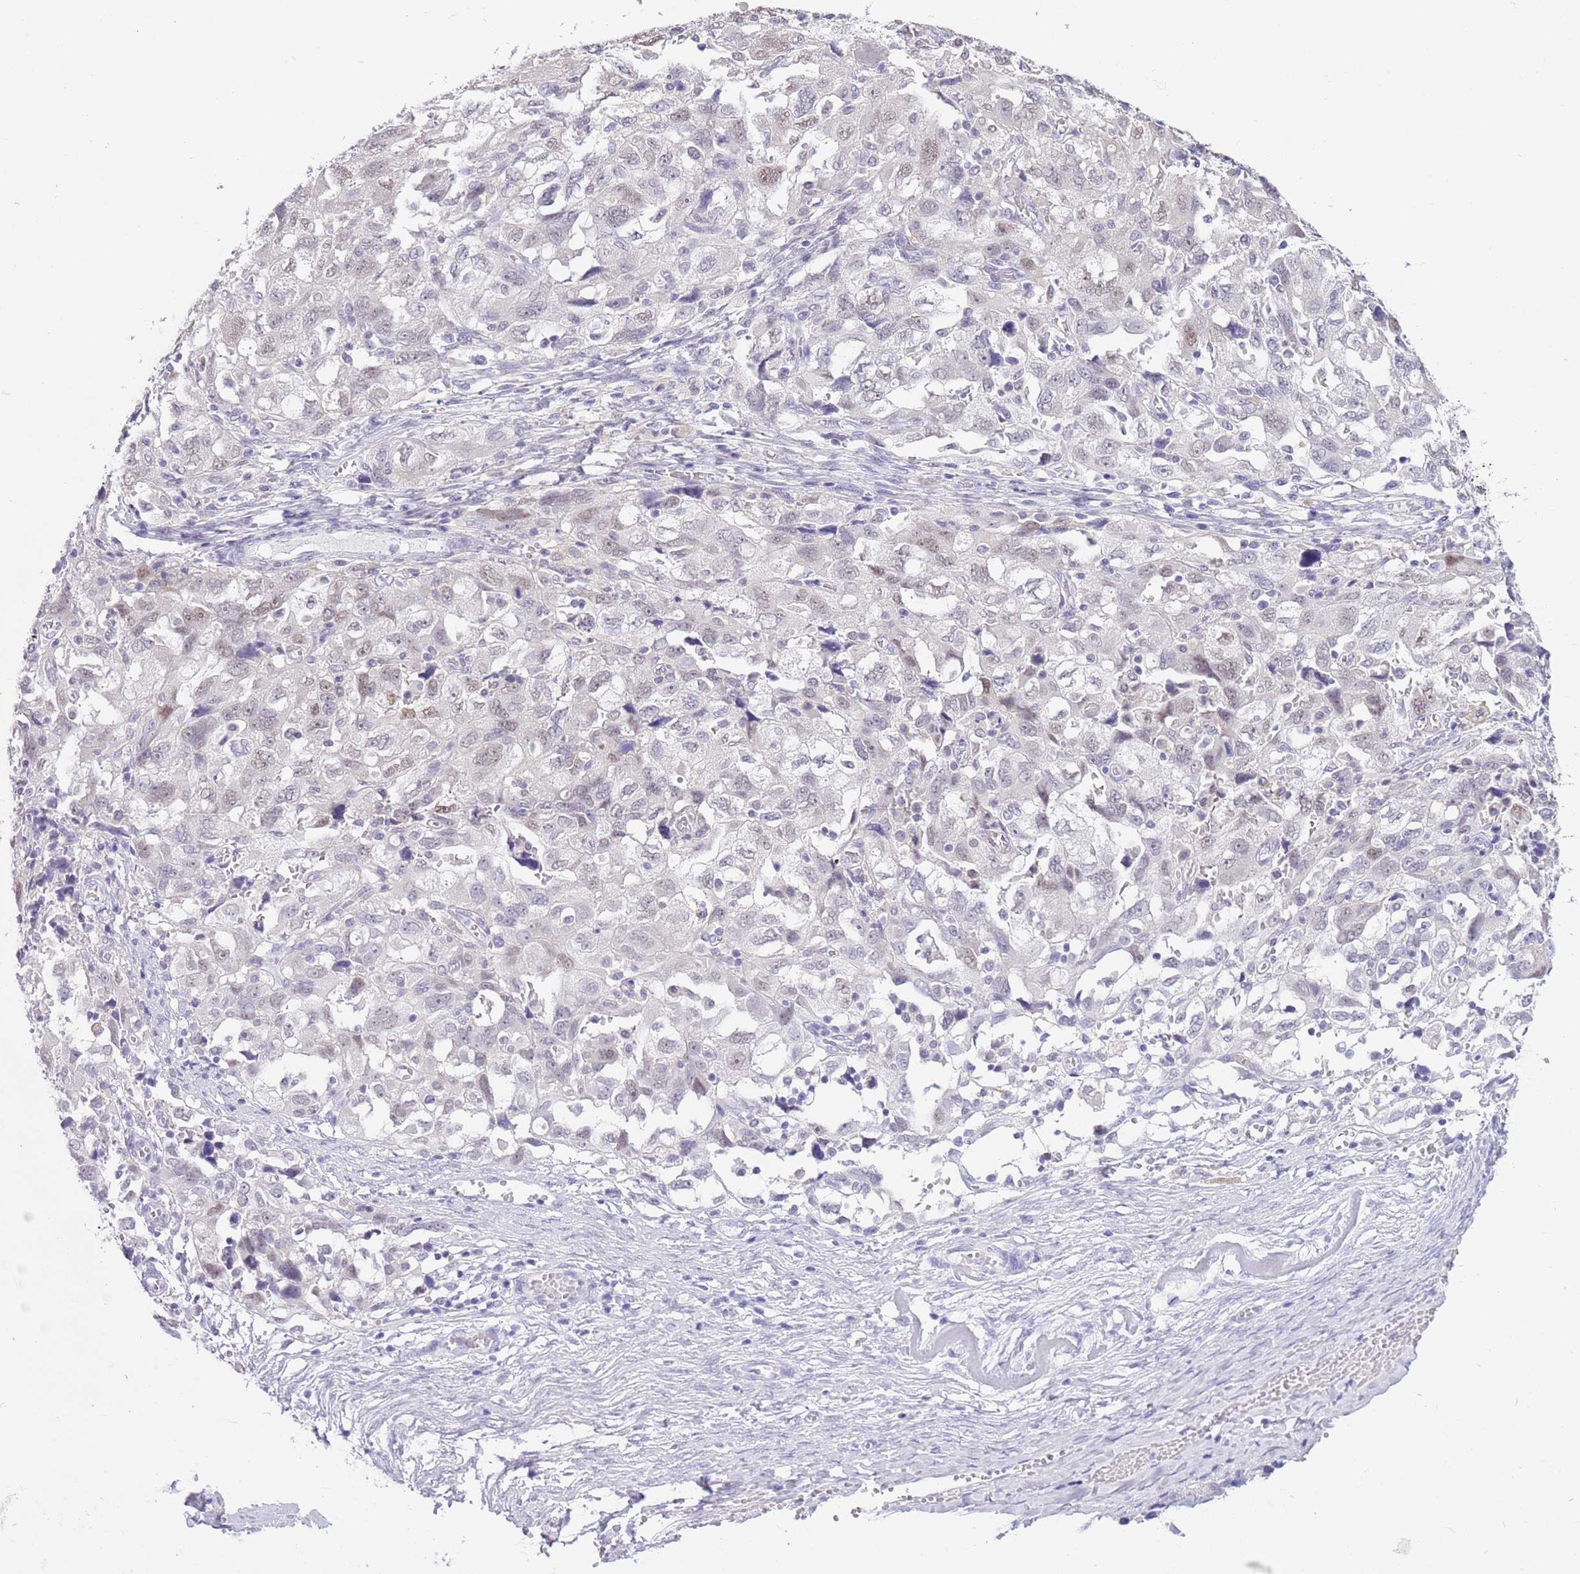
{"staining": {"intensity": "moderate", "quantity": "<25%", "location": "nuclear"}, "tissue": "ovarian cancer", "cell_type": "Tumor cells", "image_type": "cancer", "snomed": [{"axis": "morphology", "description": "Carcinoma, NOS"}, {"axis": "morphology", "description": "Cystadenocarcinoma, serous, NOS"}, {"axis": "topography", "description": "Ovary"}], "caption": "Approximately <25% of tumor cells in carcinoma (ovarian) display moderate nuclear protein expression as visualized by brown immunohistochemical staining.", "gene": "PPP1R17", "patient": {"sex": "female", "age": 69}}